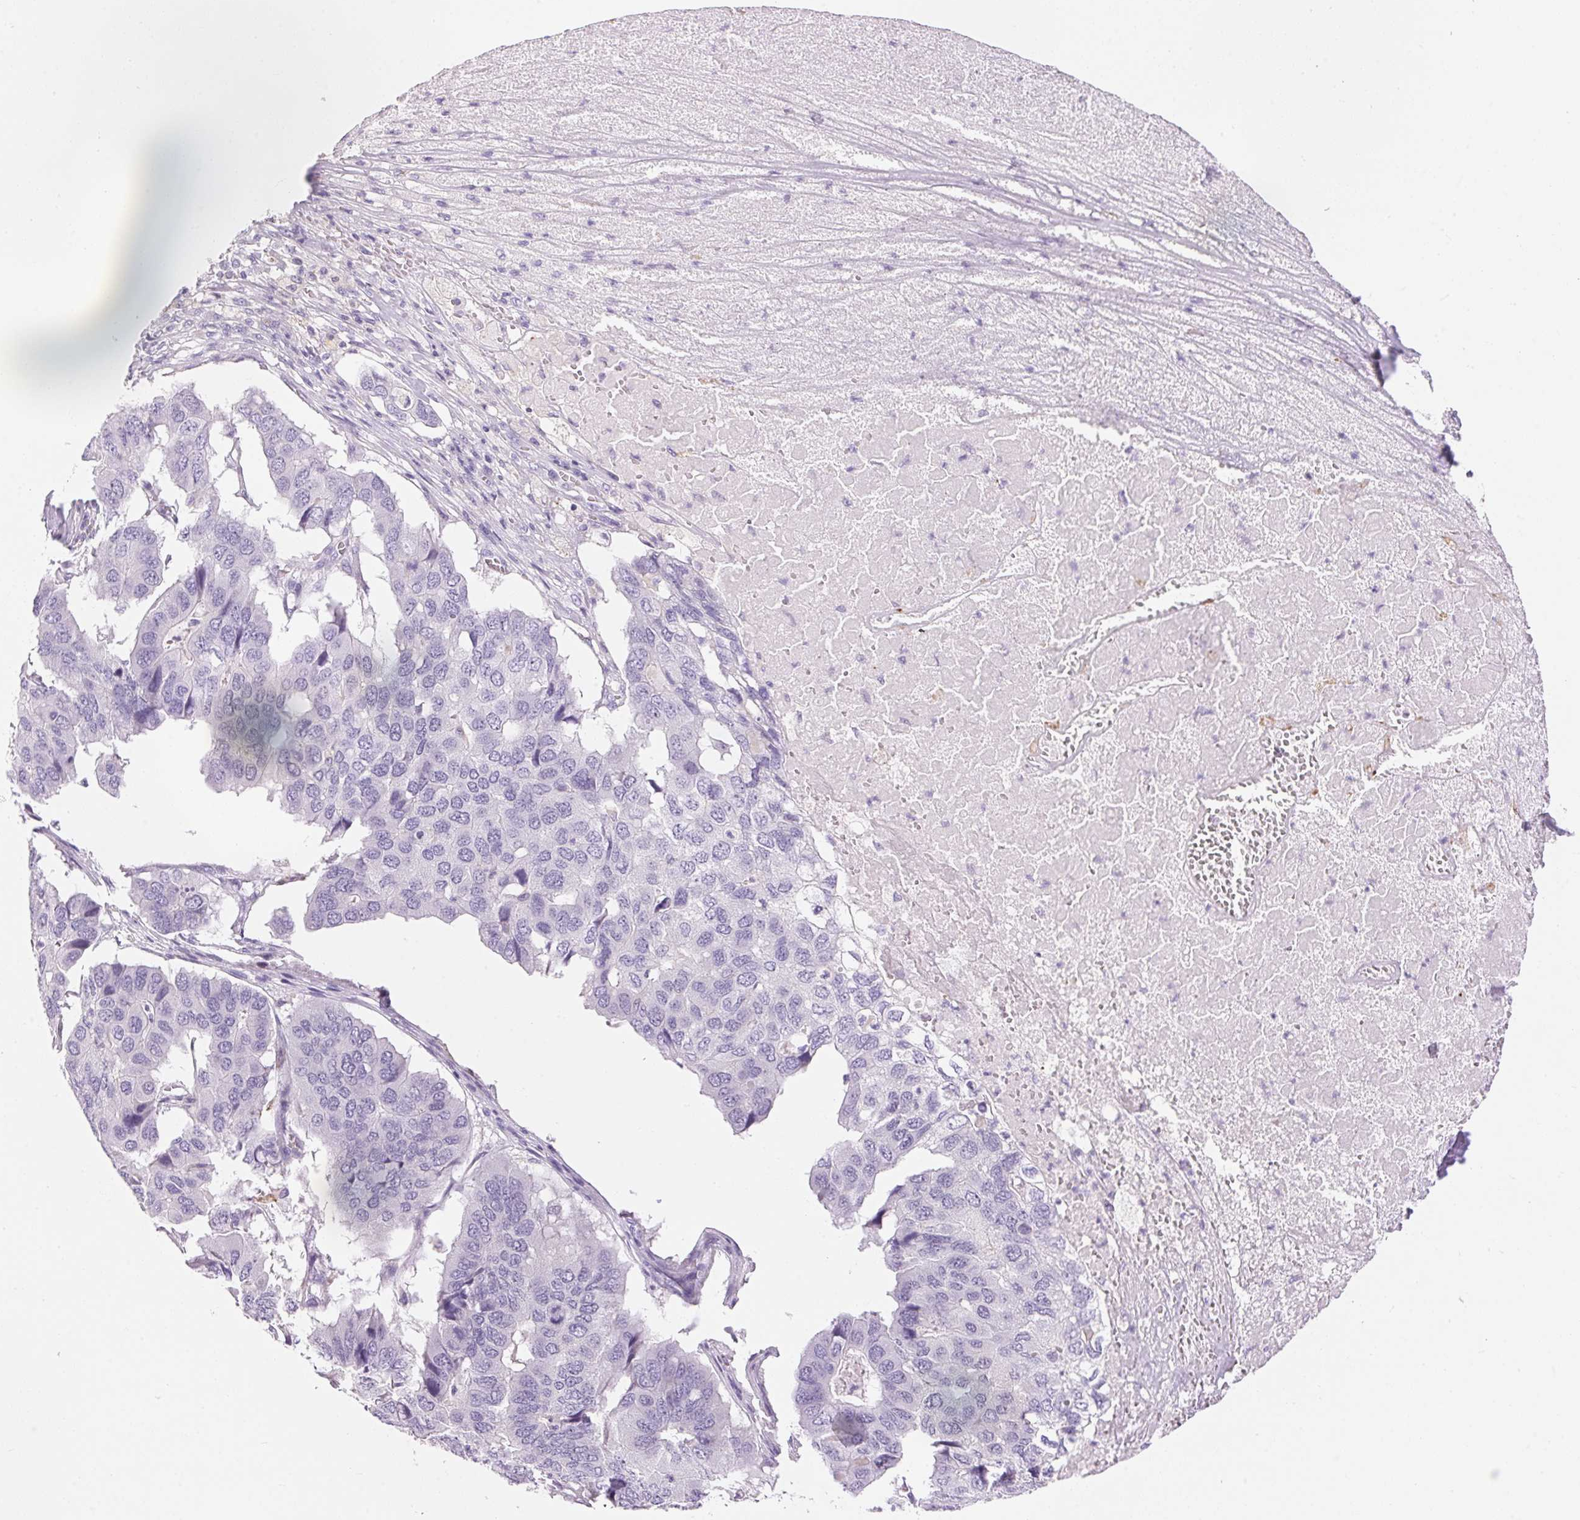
{"staining": {"intensity": "negative", "quantity": "none", "location": "none"}, "tissue": "pancreatic cancer", "cell_type": "Tumor cells", "image_type": "cancer", "snomed": [{"axis": "morphology", "description": "Adenocarcinoma, NOS"}, {"axis": "topography", "description": "Pancreas"}], "caption": "High magnification brightfield microscopy of pancreatic adenocarcinoma stained with DAB (3,3'-diaminobenzidine) (brown) and counterstained with hematoxylin (blue): tumor cells show no significant expression. Nuclei are stained in blue.", "gene": "PNLIPRP3", "patient": {"sex": "male", "age": 50}}